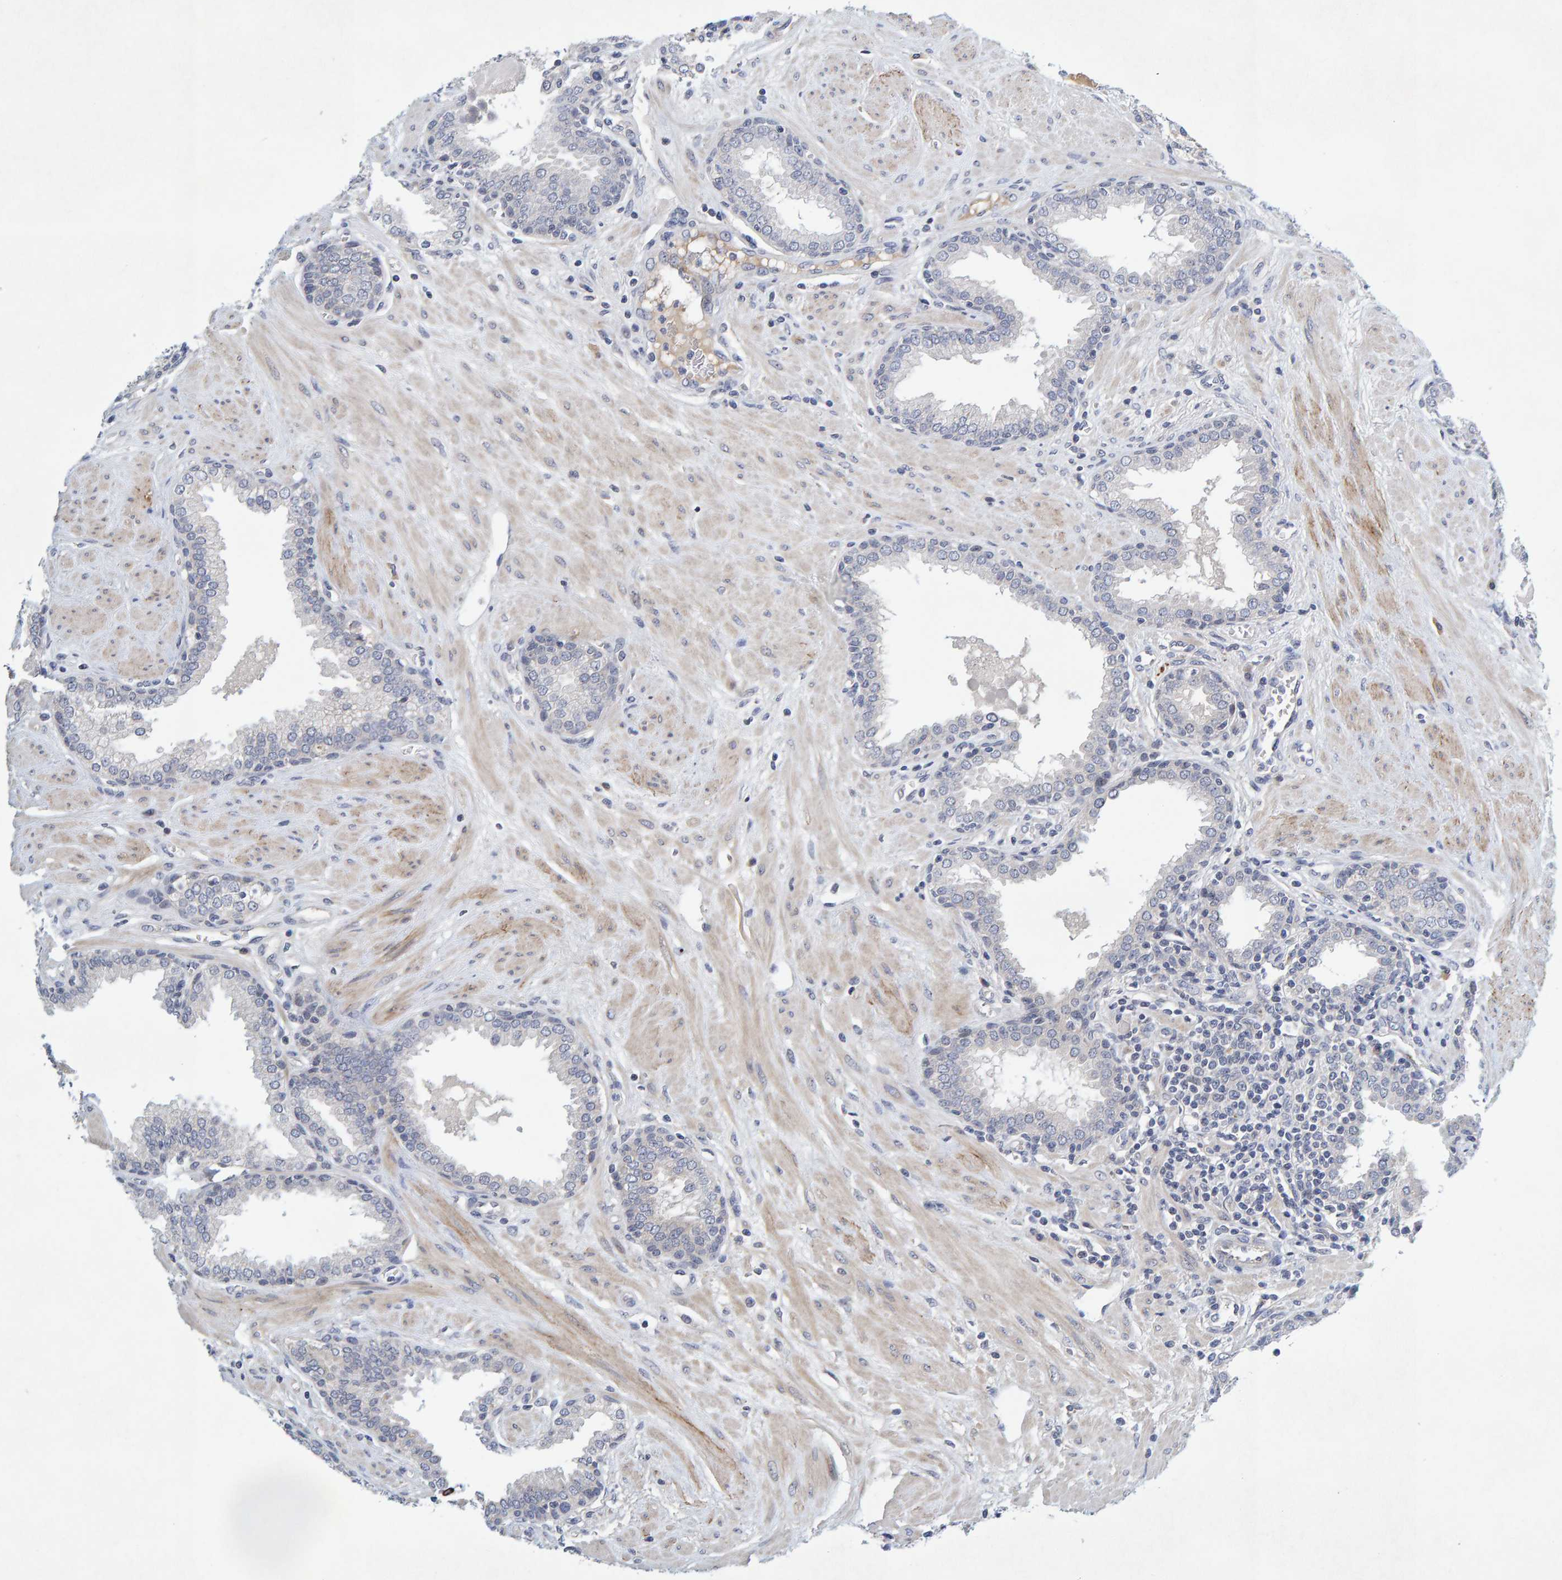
{"staining": {"intensity": "negative", "quantity": "none", "location": "none"}, "tissue": "prostate", "cell_type": "Glandular cells", "image_type": "normal", "snomed": [{"axis": "morphology", "description": "Normal tissue, NOS"}, {"axis": "topography", "description": "Prostate"}], "caption": "Immunohistochemistry micrograph of benign prostate: human prostate stained with DAB (3,3'-diaminobenzidine) shows no significant protein staining in glandular cells.", "gene": "ZNF77", "patient": {"sex": "male", "age": 51}}